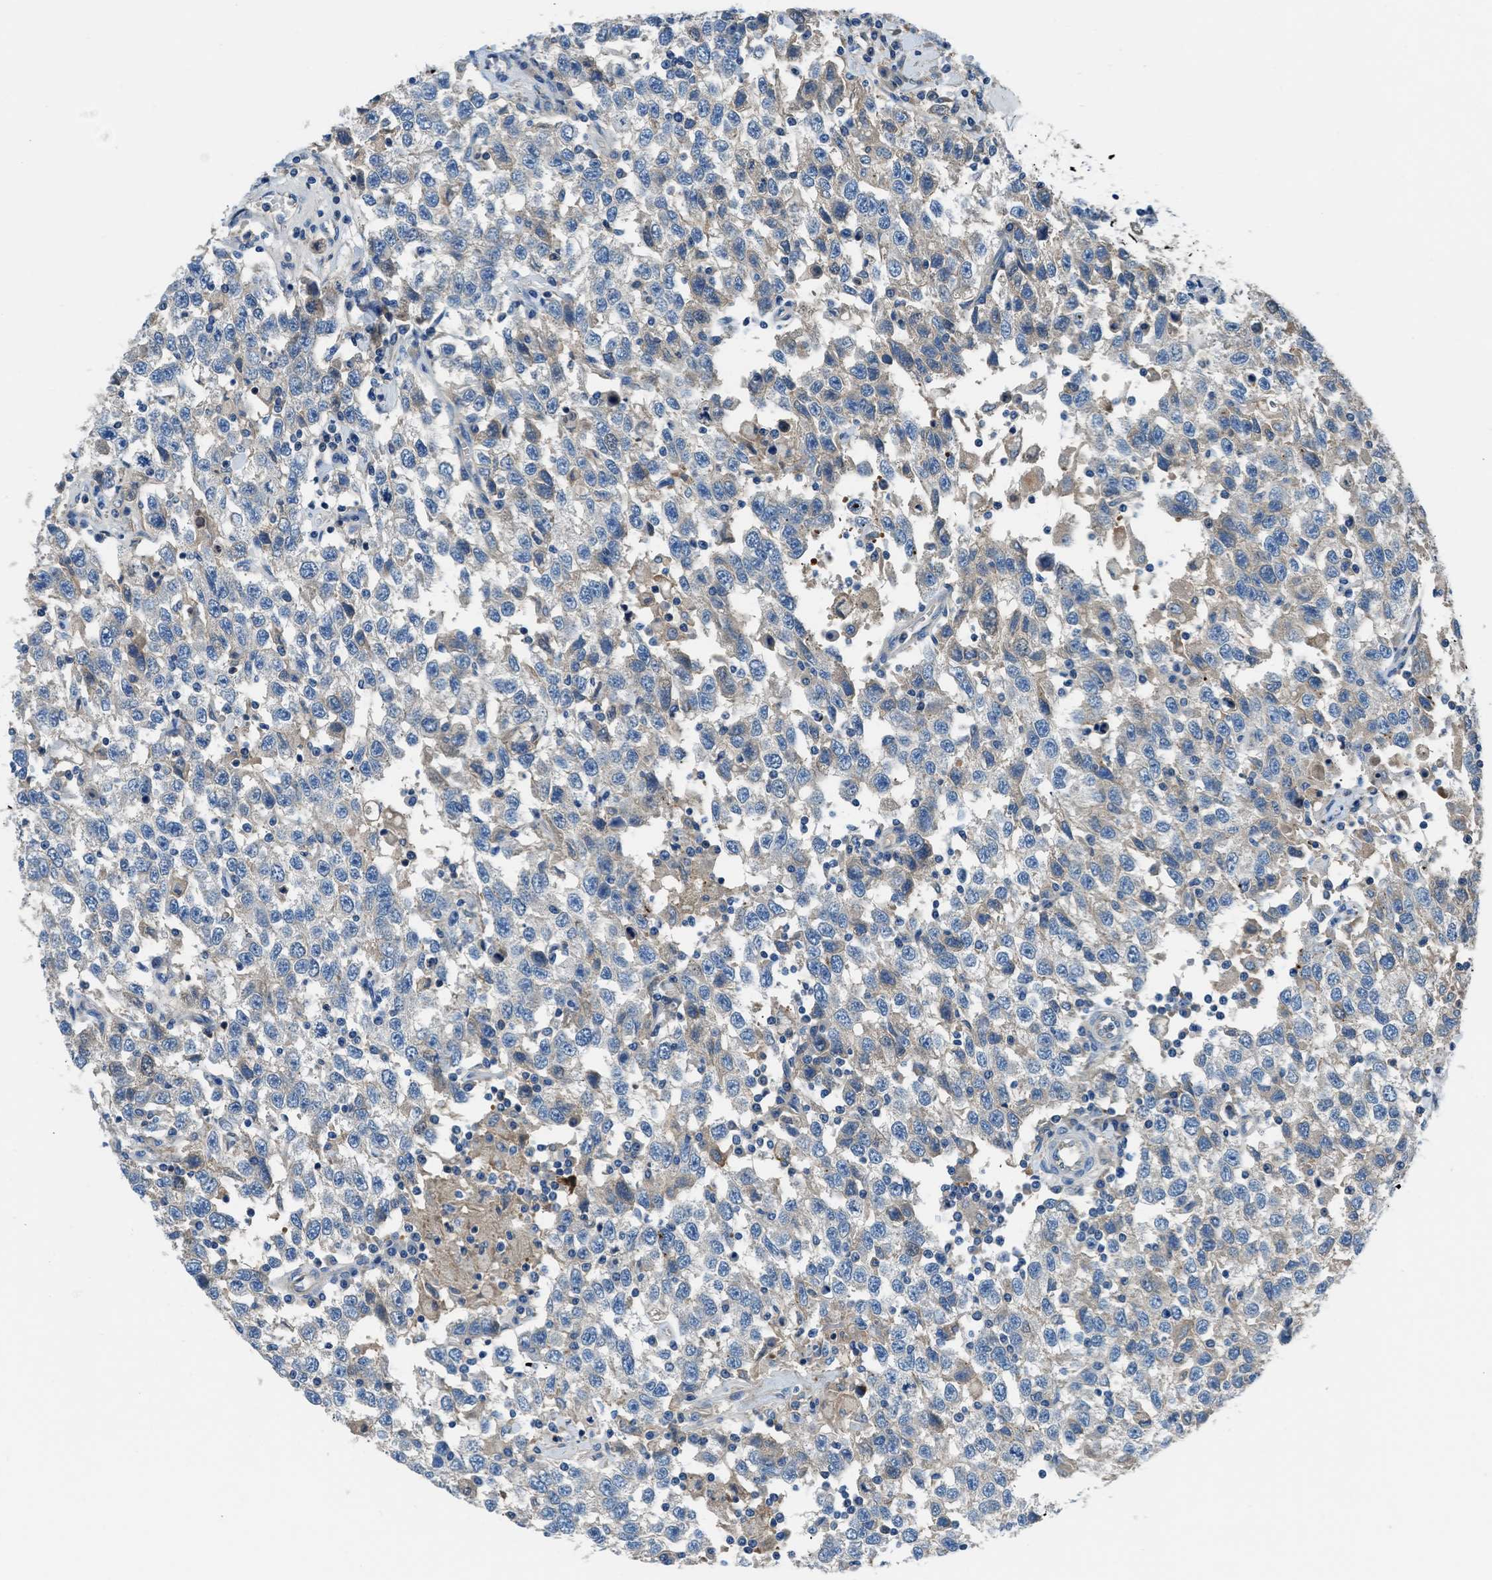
{"staining": {"intensity": "weak", "quantity": "25%-75%", "location": "cytoplasmic/membranous"}, "tissue": "testis cancer", "cell_type": "Tumor cells", "image_type": "cancer", "snomed": [{"axis": "morphology", "description": "Seminoma, NOS"}, {"axis": "topography", "description": "Testis"}], "caption": "Immunohistochemical staining of human testis cancer demonstrates low levels of weak cytoplasmic/membranous protein expression in about 25%-75% of tumor cells.", "gene": "SLC38A6", "patient": {"sex": "male", "age": 41}}